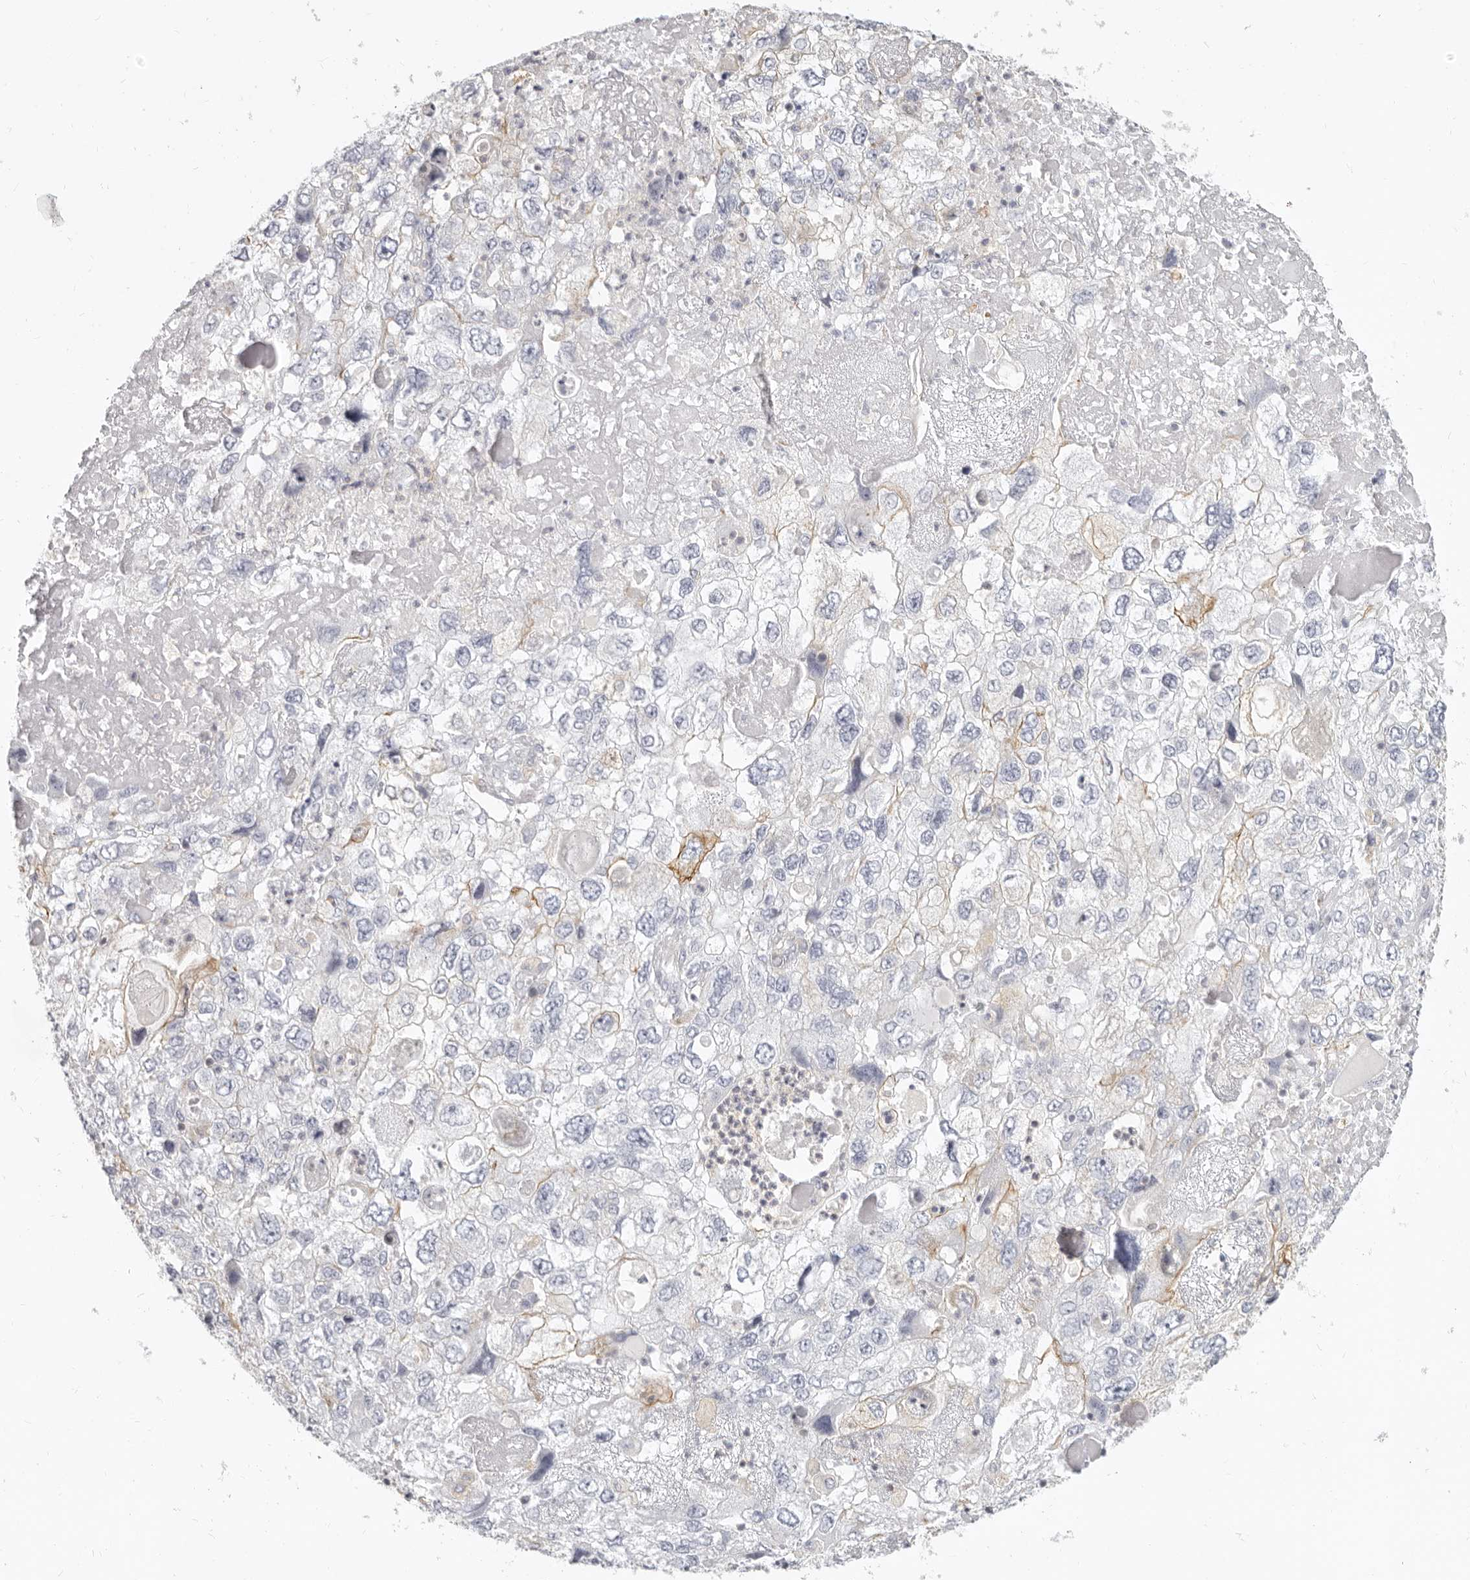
{"staining": {"intensity": "negative", "quantity": "none", "location": "none"}, "tissue": "endometrial cancer", "cell_type": "Tumor cells", "image_type": "cancer", "snomed": [{"axis": "morphology", "description": "Adenocarcinoma, NOS"}, {"axis": "topography", "description": "Endometrium"}], "caption": "There is no significant positivity in tumor cells of endometrial adenocarcinoma.", "gene": "NIBAN1", "patient": {"sex": "female", "age": 49}}